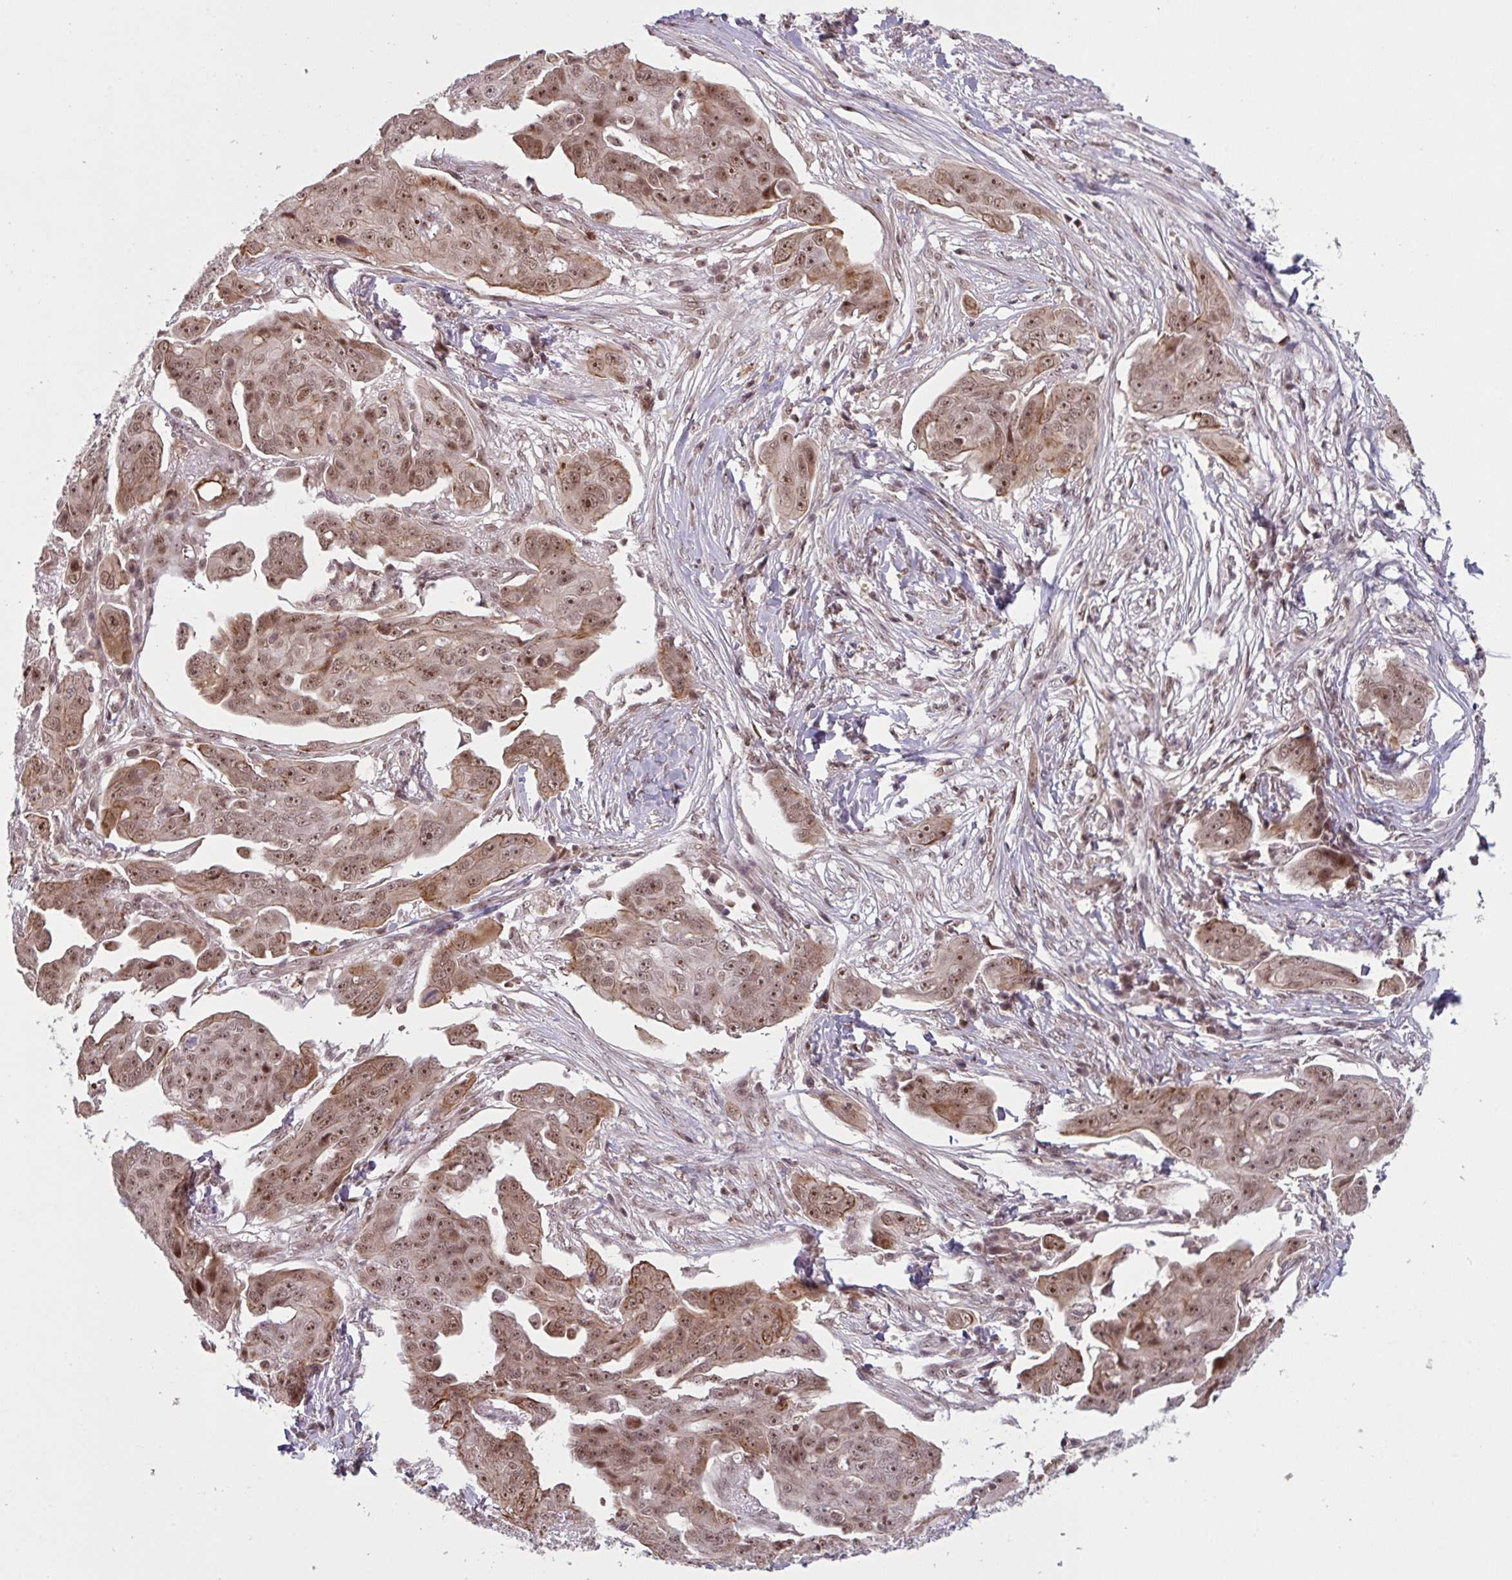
{"staining": {"intensity": "moderate", "quantity": ">75%", "location": "cytoplasmic/membranous,nuclear"}, "tissue": "ovarian cancer", "cell_type": "Tumor cells", "image_type": "cancer", "snomed": [{"axis": "morphology", "description": "Carcinoma, endometroid"}, {"axis": "topography", "description": "Ovary"}], "caption": "Approximately >75% of tumor cells in human endometroid carcinoma (ovarian) show moderate cytoplasmic/membranous and nuclear protein positivity as visualized by brown immunohistochemical staining.", "gene": "NLRP13", "patient": {"sex": "female", "age": 70}}